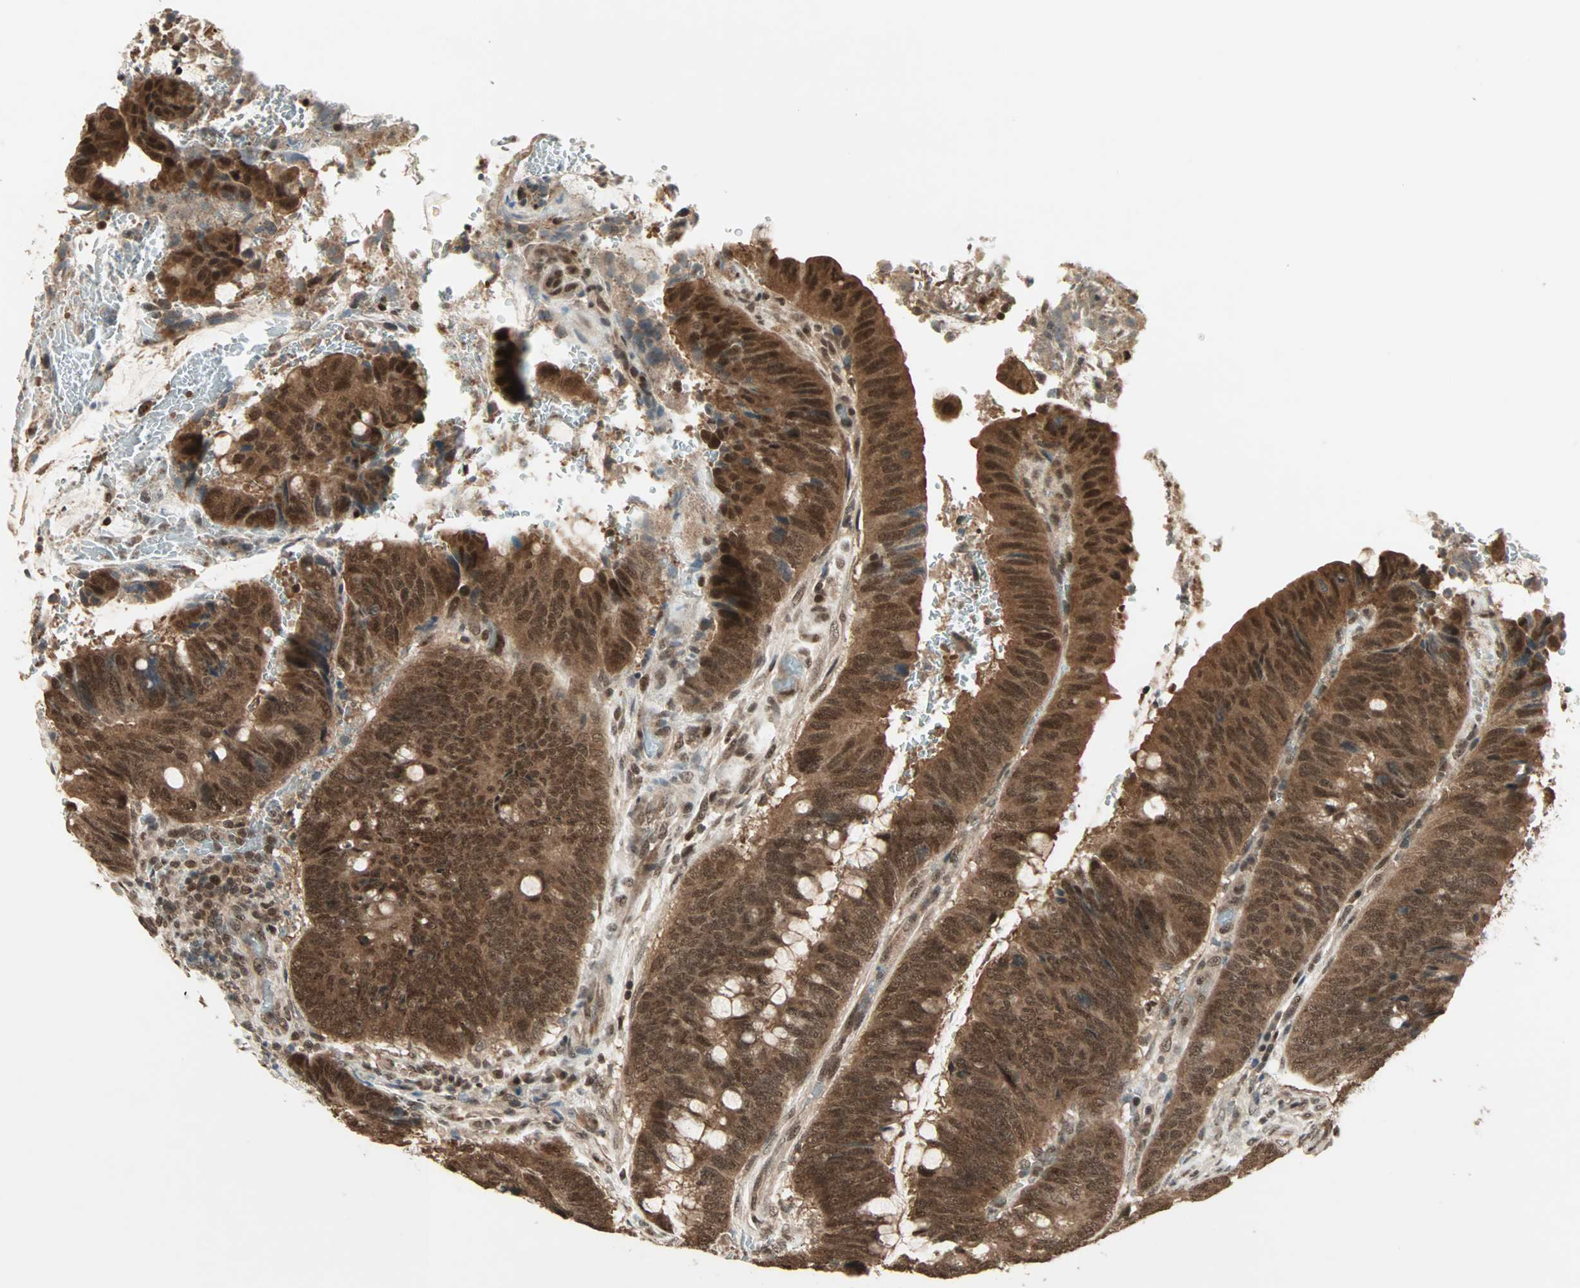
{"staining": {"intensity": "strong", "quantity": ">75%", "location": "cytoplasmic/membranous,nuclear"}, "tissue": "colorectal cancer", "cell_type": "Tumor cells", "image_type": "cancer", "snomed": [{"axis": "morphology", "description": "Normal tissue, NOS"}, {"axis": "morphology", "description": "Adenocarcinoma, NOS"}, {"axis": "topography", "description": "Rectum"}, {"axis": "topography", "description": "Peripheral nerve tissue"}], "caption": "Immunohistochemical staining of human colorectal adenocarcinoma displays high levels of strong cytoplasmic/membranous and nuclear staining in about >75% of tumor cells.", "gene": "ZNF44", "patient": {"sex": "male", "age": 92}}